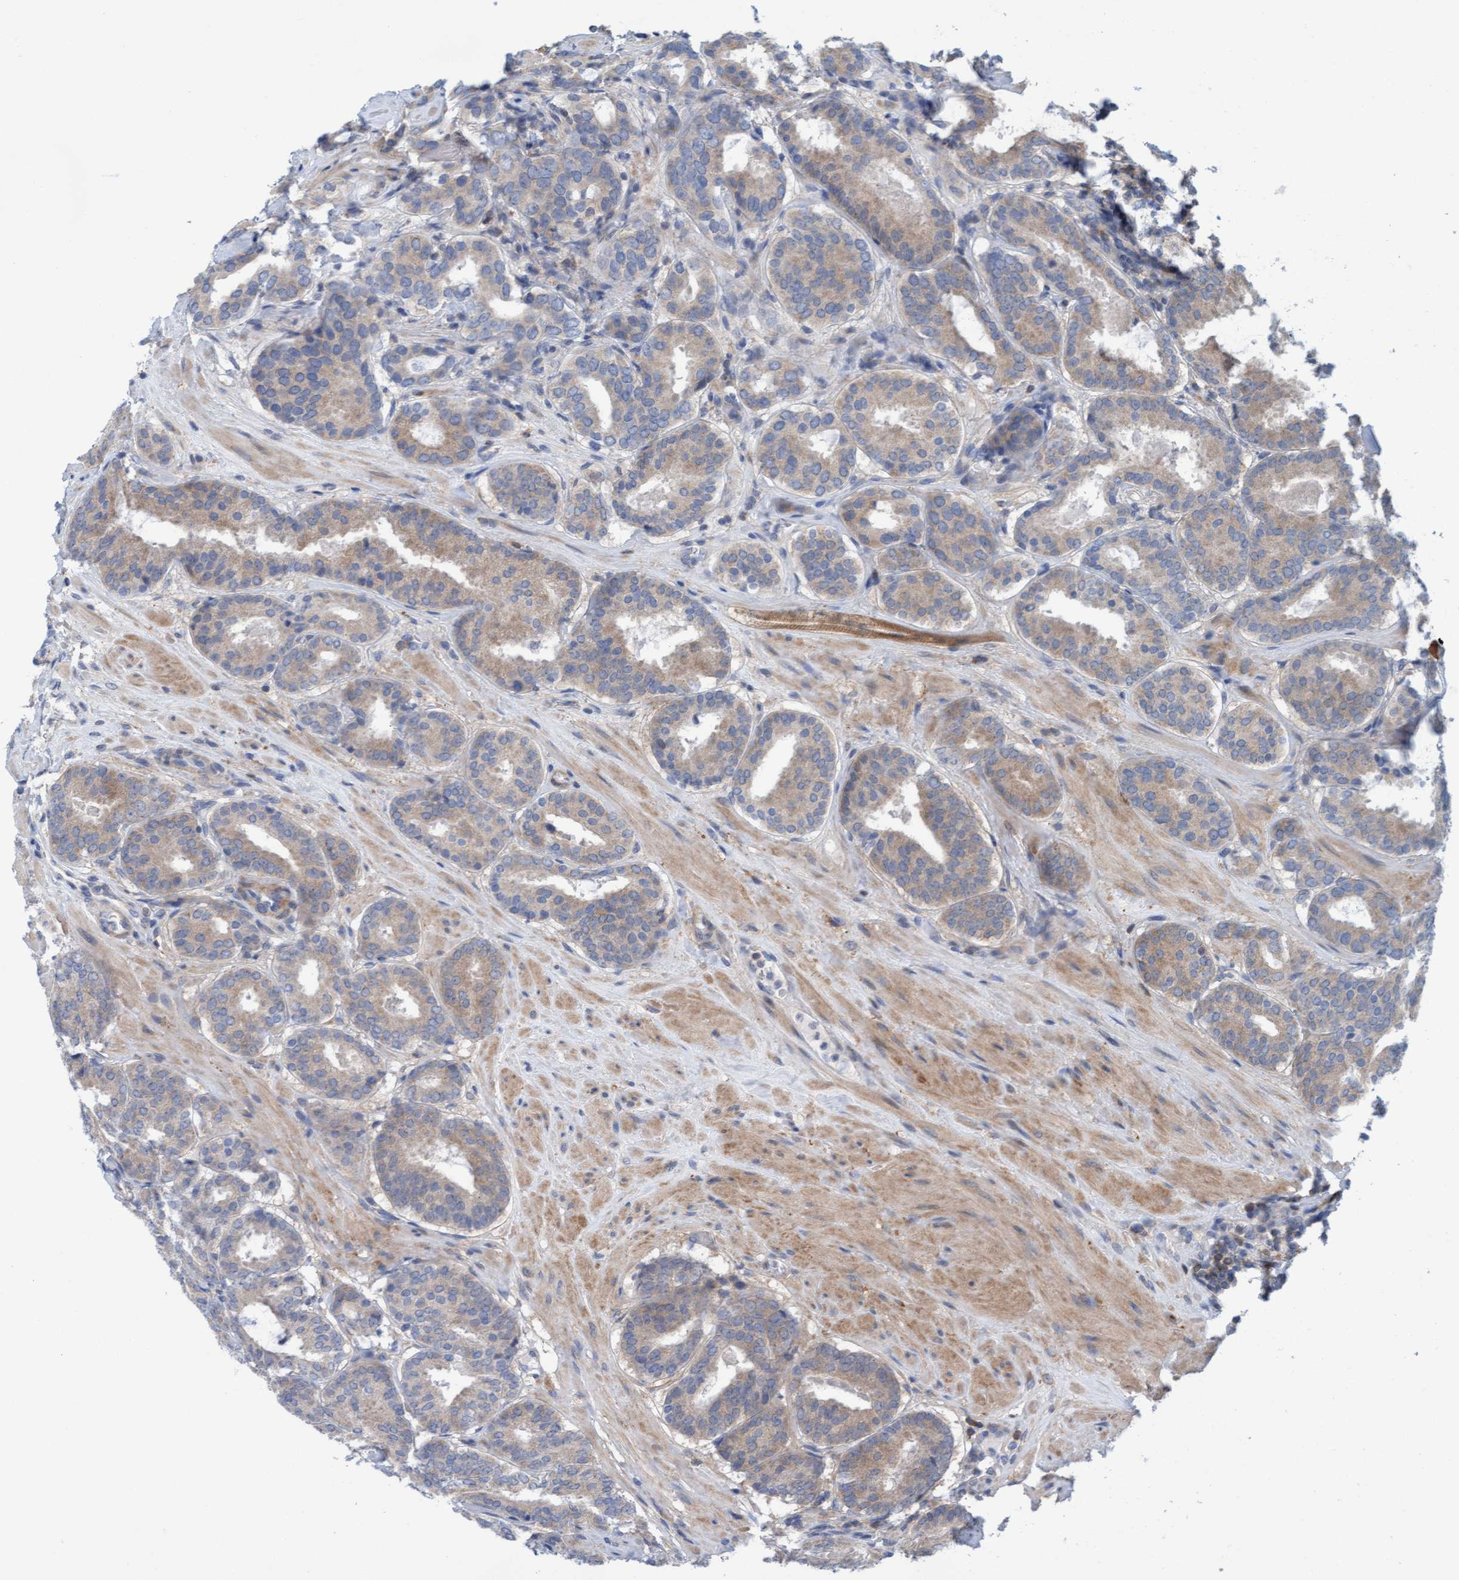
{"staining": {"intensity": "weak", "quantity": "<25%", "location": "cytoplasmic/membranous"}, "tissue": "prostate cancer", "cell_type": "Tumor cells", "image_type": "cancer", "snomed": [{"axis": "morphology", "description": "Adenocarcinoma, Low grade"}, {"axis": "topography", "description": "Prostate"}], "caption": "Protein analysis of prostate cancer reveals no significant staining in tumor cells.", "gene": "KLHL25", "patient": {"sex": "male", "age": 69}}